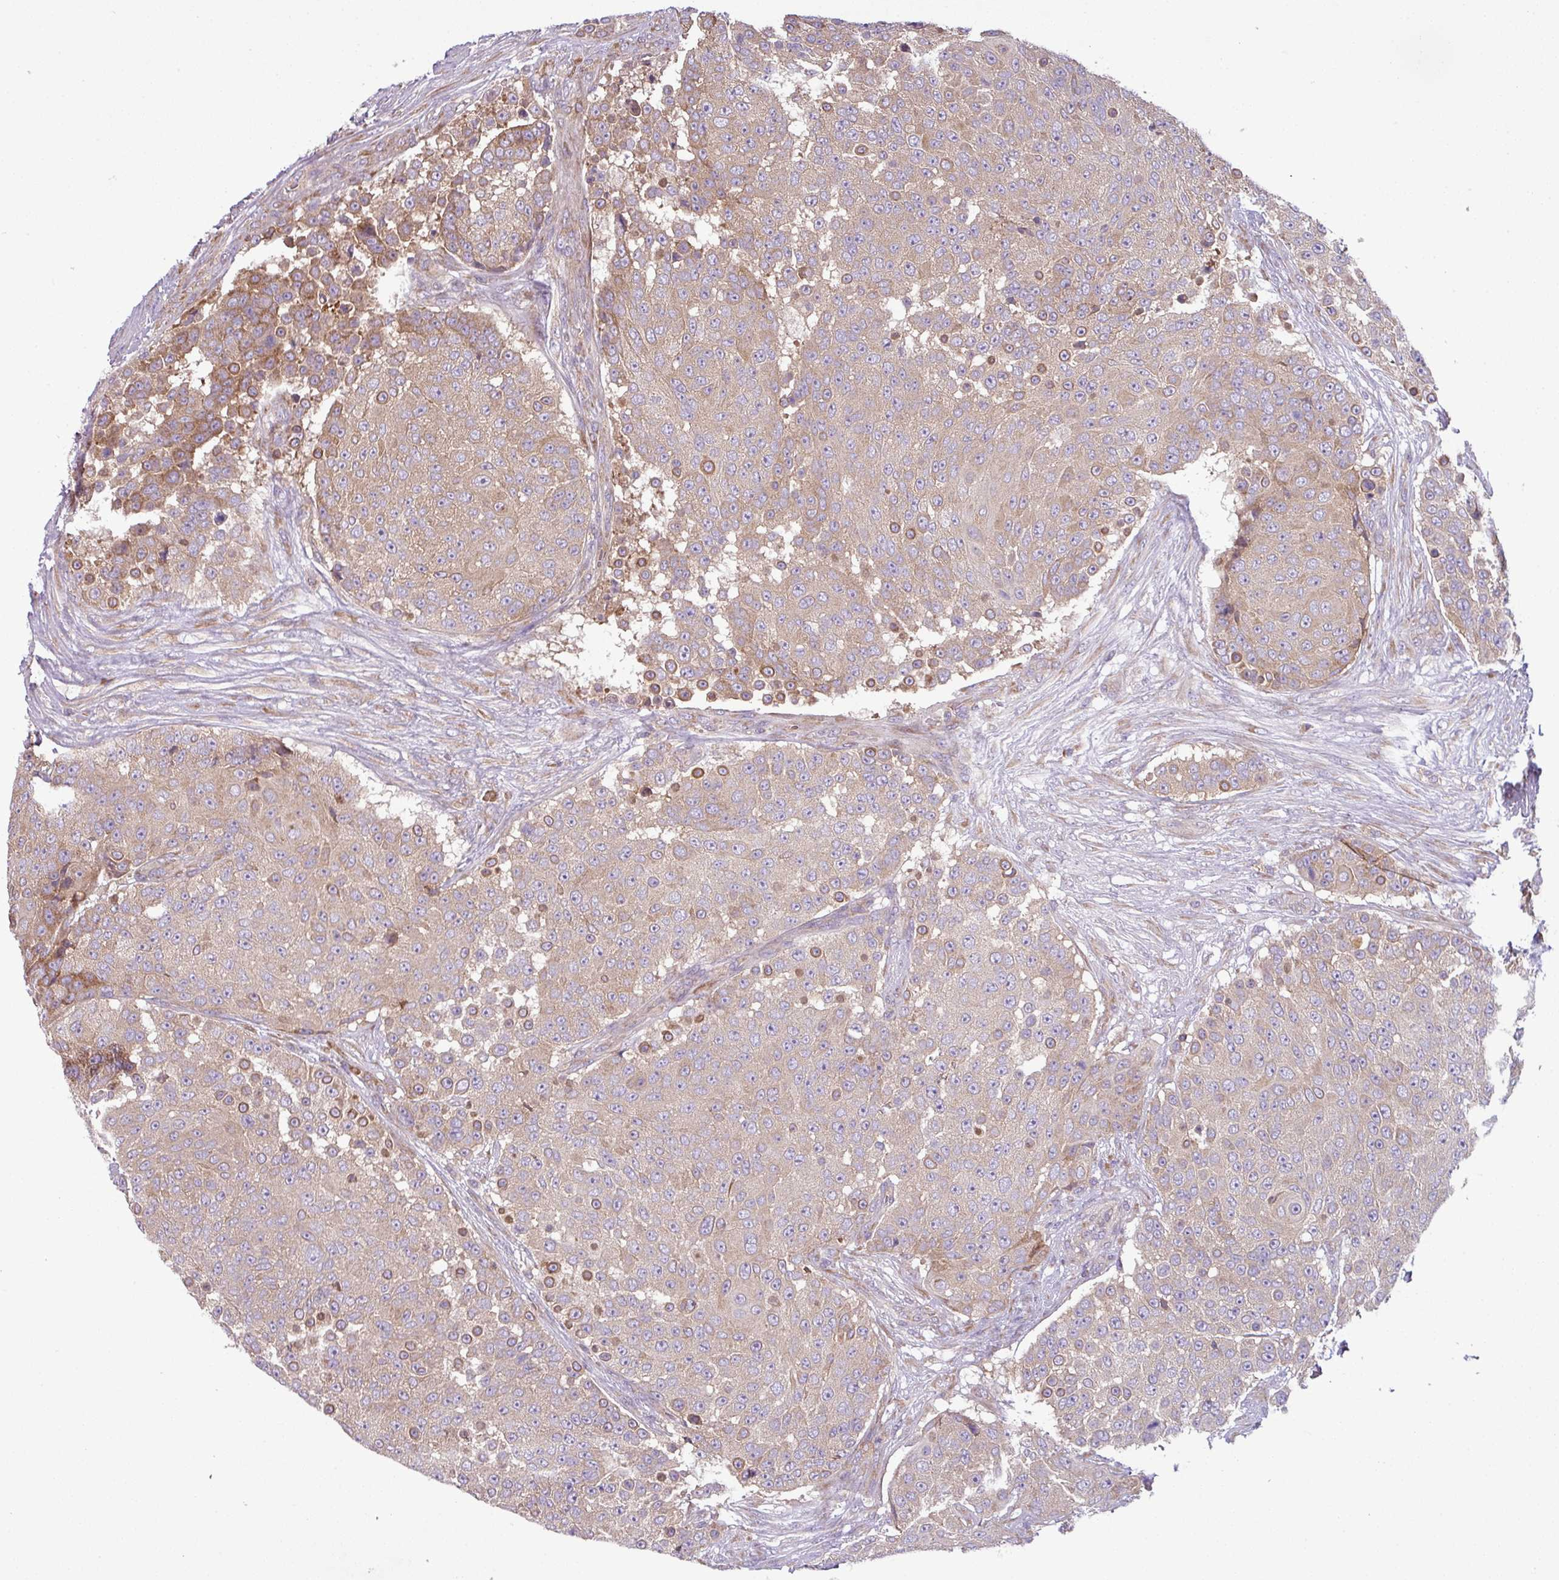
{"staining": {"intensity": "weak", "quantity": ">75%", "location": "cytoplasmic/membranous"}, "tissue": "urothelial cancer", "cell_type": "Tumor cells", "image_type": "cancer", "snomed": [{"axis": "morphology", "description": "Urothelial carcinoma, High grade"}, {"axis": "topography", "description": "Urinary bladder"}], "caption": "Brown immunohistochemical staining in high-grade urothelial carcinoma reveals weak cytoplasmic/membranous expression in about >75% of tumor cells. (IHC, brightfield microscopy, high magnification).", "gene": "LRRC74B", "patient": {"sex": "female", "age": 63}}